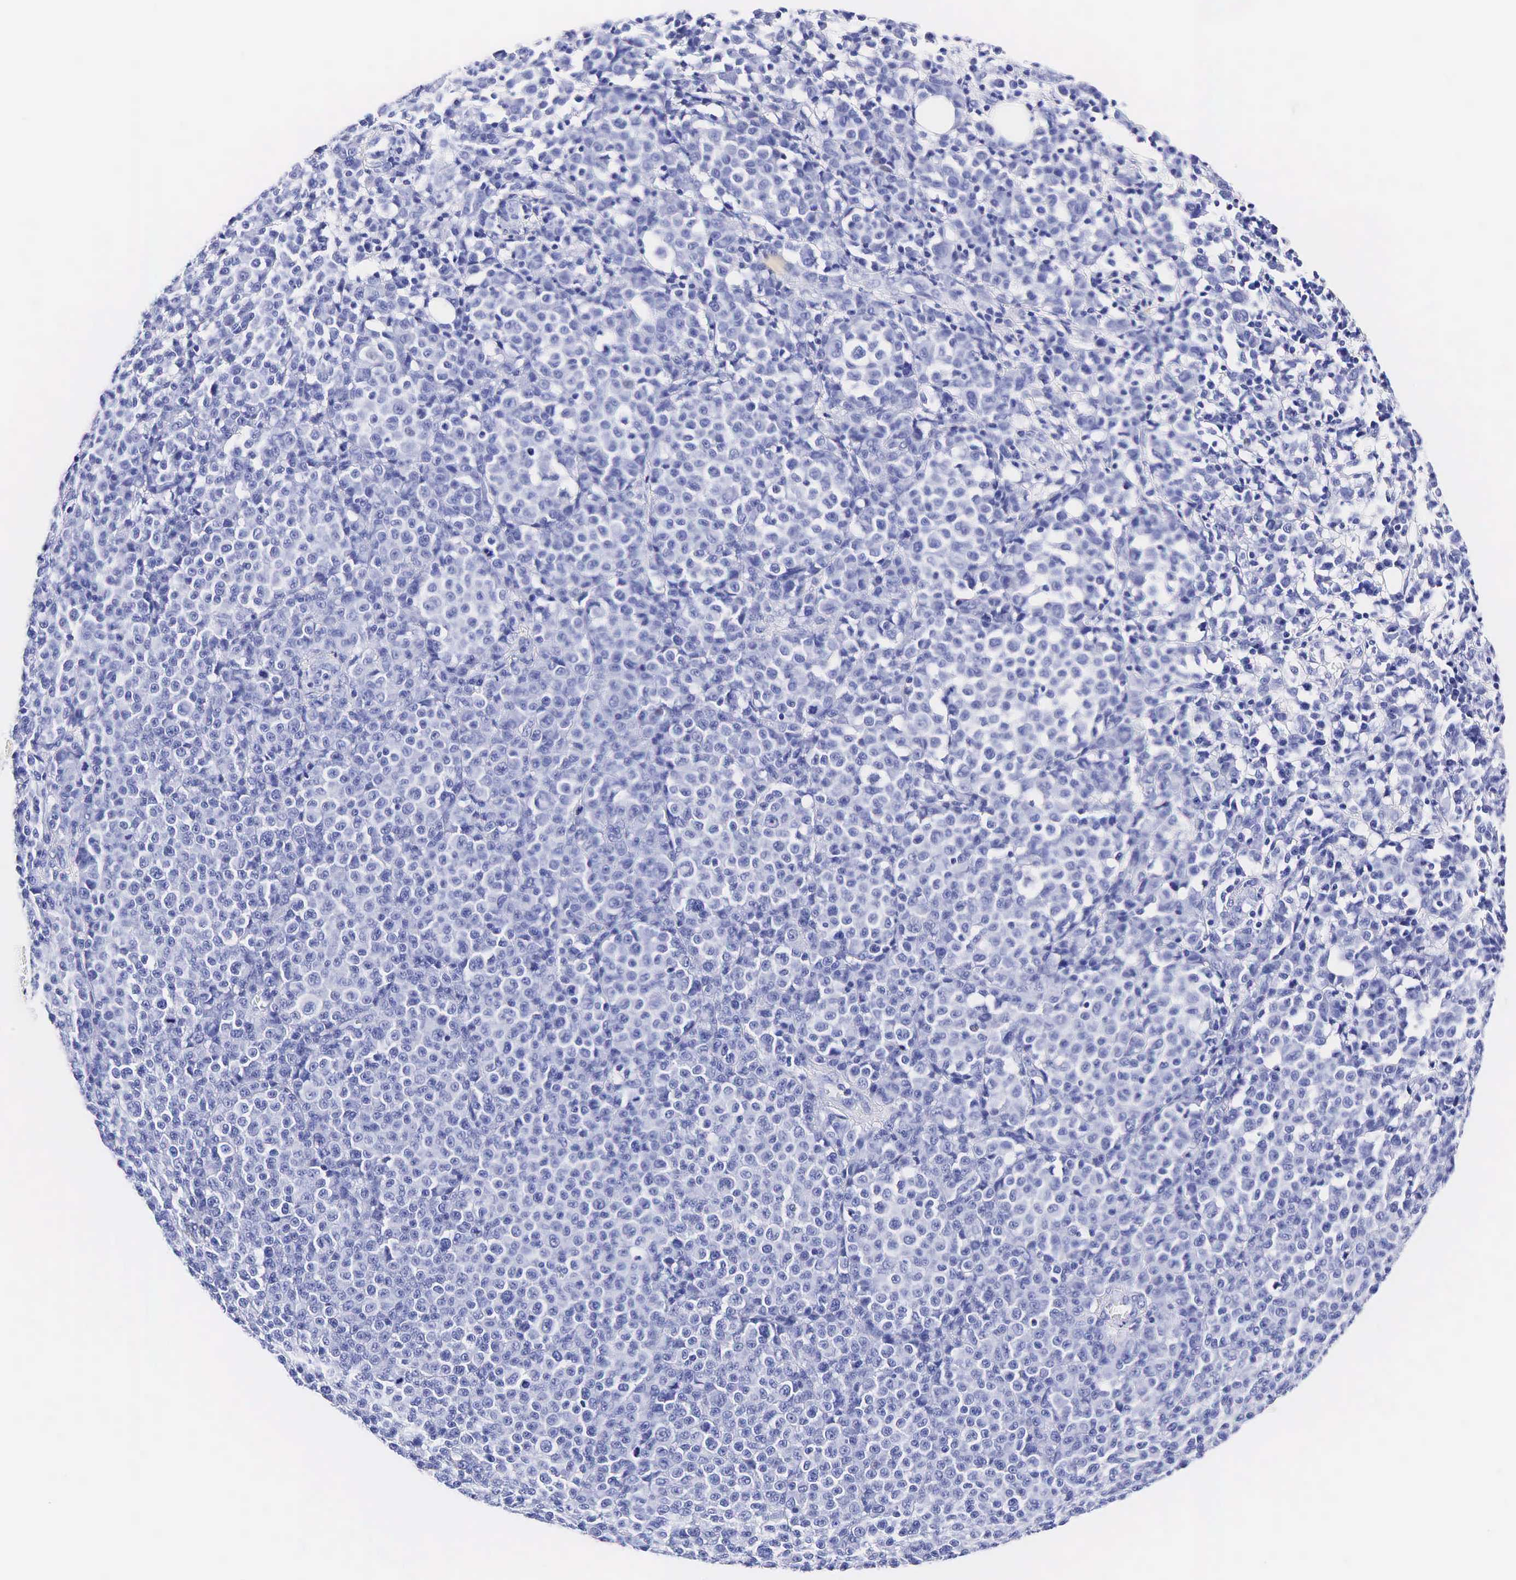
{"staining": {"intensity": "negative", "quantity": "none", "location": "none"}, "tissue": "melanoma", "cell_type": "Tumor cells", "image_type": "cancer", "snomed": [{"axis": "morphology", "description": "Malignant melanoma, Metastatic site"}, {"axis": "topography", "description": "Skin"}], "caption": "Immunohistochemistry of human melanoma reveals no staining in tumor cells.", "gene": "KLK3", "patient": {"sex": "male", "age": 32}}